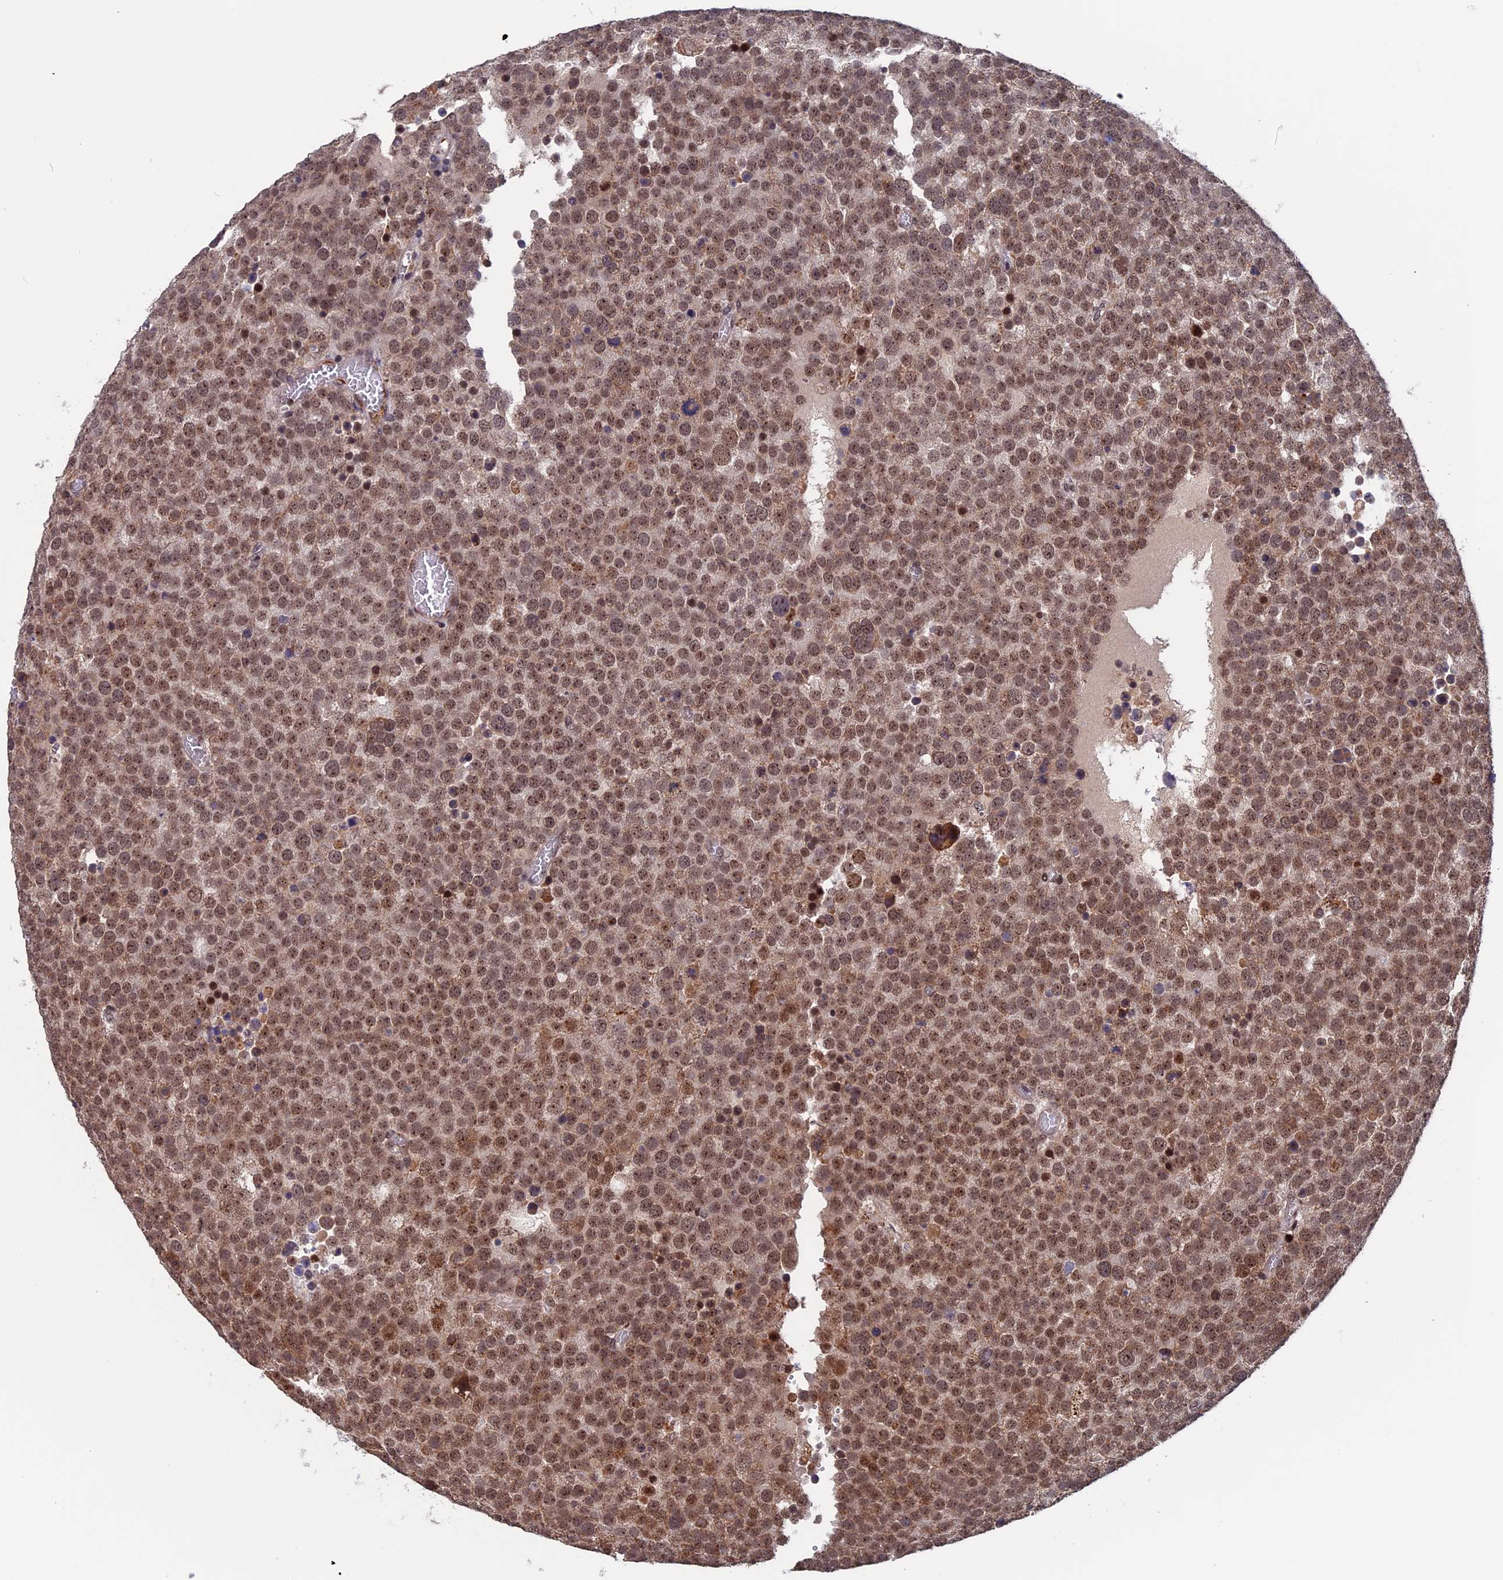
{"staining": {"intensity": "moderate", "quantity": ">75%", "location": "nuclear"}, "tissue": "testis cancer", "cell_type": "Tumor cells", "image_type": "cancer", "snomed": [{"axis": "morphology", "description": "Normal tissue, NOS"}, {"axis": "morphology", "description": "Seminoma, NOS"}, {"axis": "topography", "description": "Testis"}], "caption": "Brown immunohistochemical staining in testis cancer demonstrates moderate nuclear staining in about >75% of tumor cells.", "gene": "CACTIN", "patient": {"sex": "male", "age": 71}}